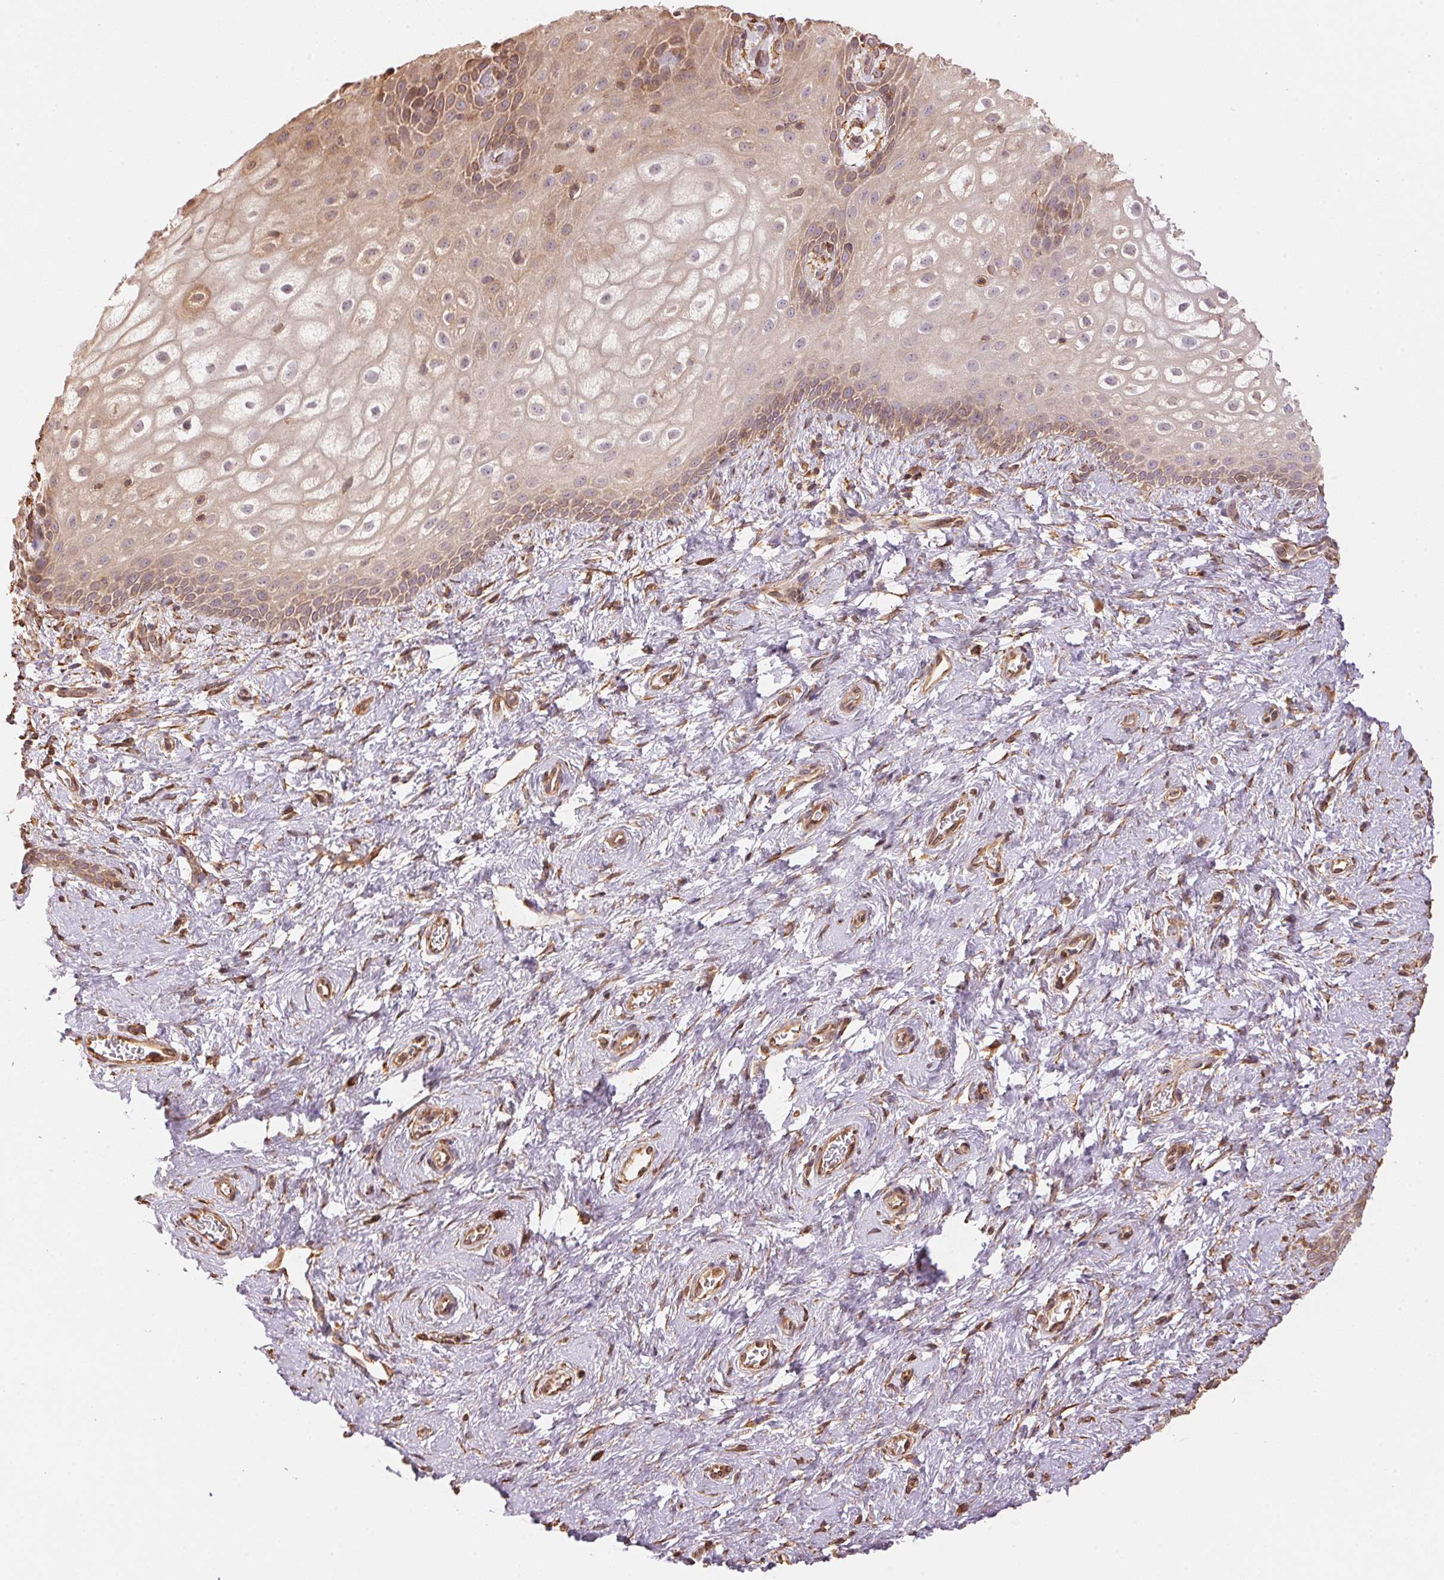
{"staining": {"intensity": "moderate", "quantity": "25%-75%", "location": "cytoplasmic/membranous"}, "tissue": "skin", "cell_type": "Epidermal cells", "image_type": "normal", "snomed": [{"axis": "morphology", "description": "Normal tissue, NOS"}, {"axis": "topography", "description": "Anal"}], "caption": "Immunohistochemical staining of unremarkable skin reveals medium levels of moderate cytoplasmic/membranous staining in about 25%-75% of epidermal cells. Immunohistochemistry stains the protein of interest in brown and the nuclei are stained blue.", "gene": "C6orf163", "patient": {"sex": "female", "age": 46}}